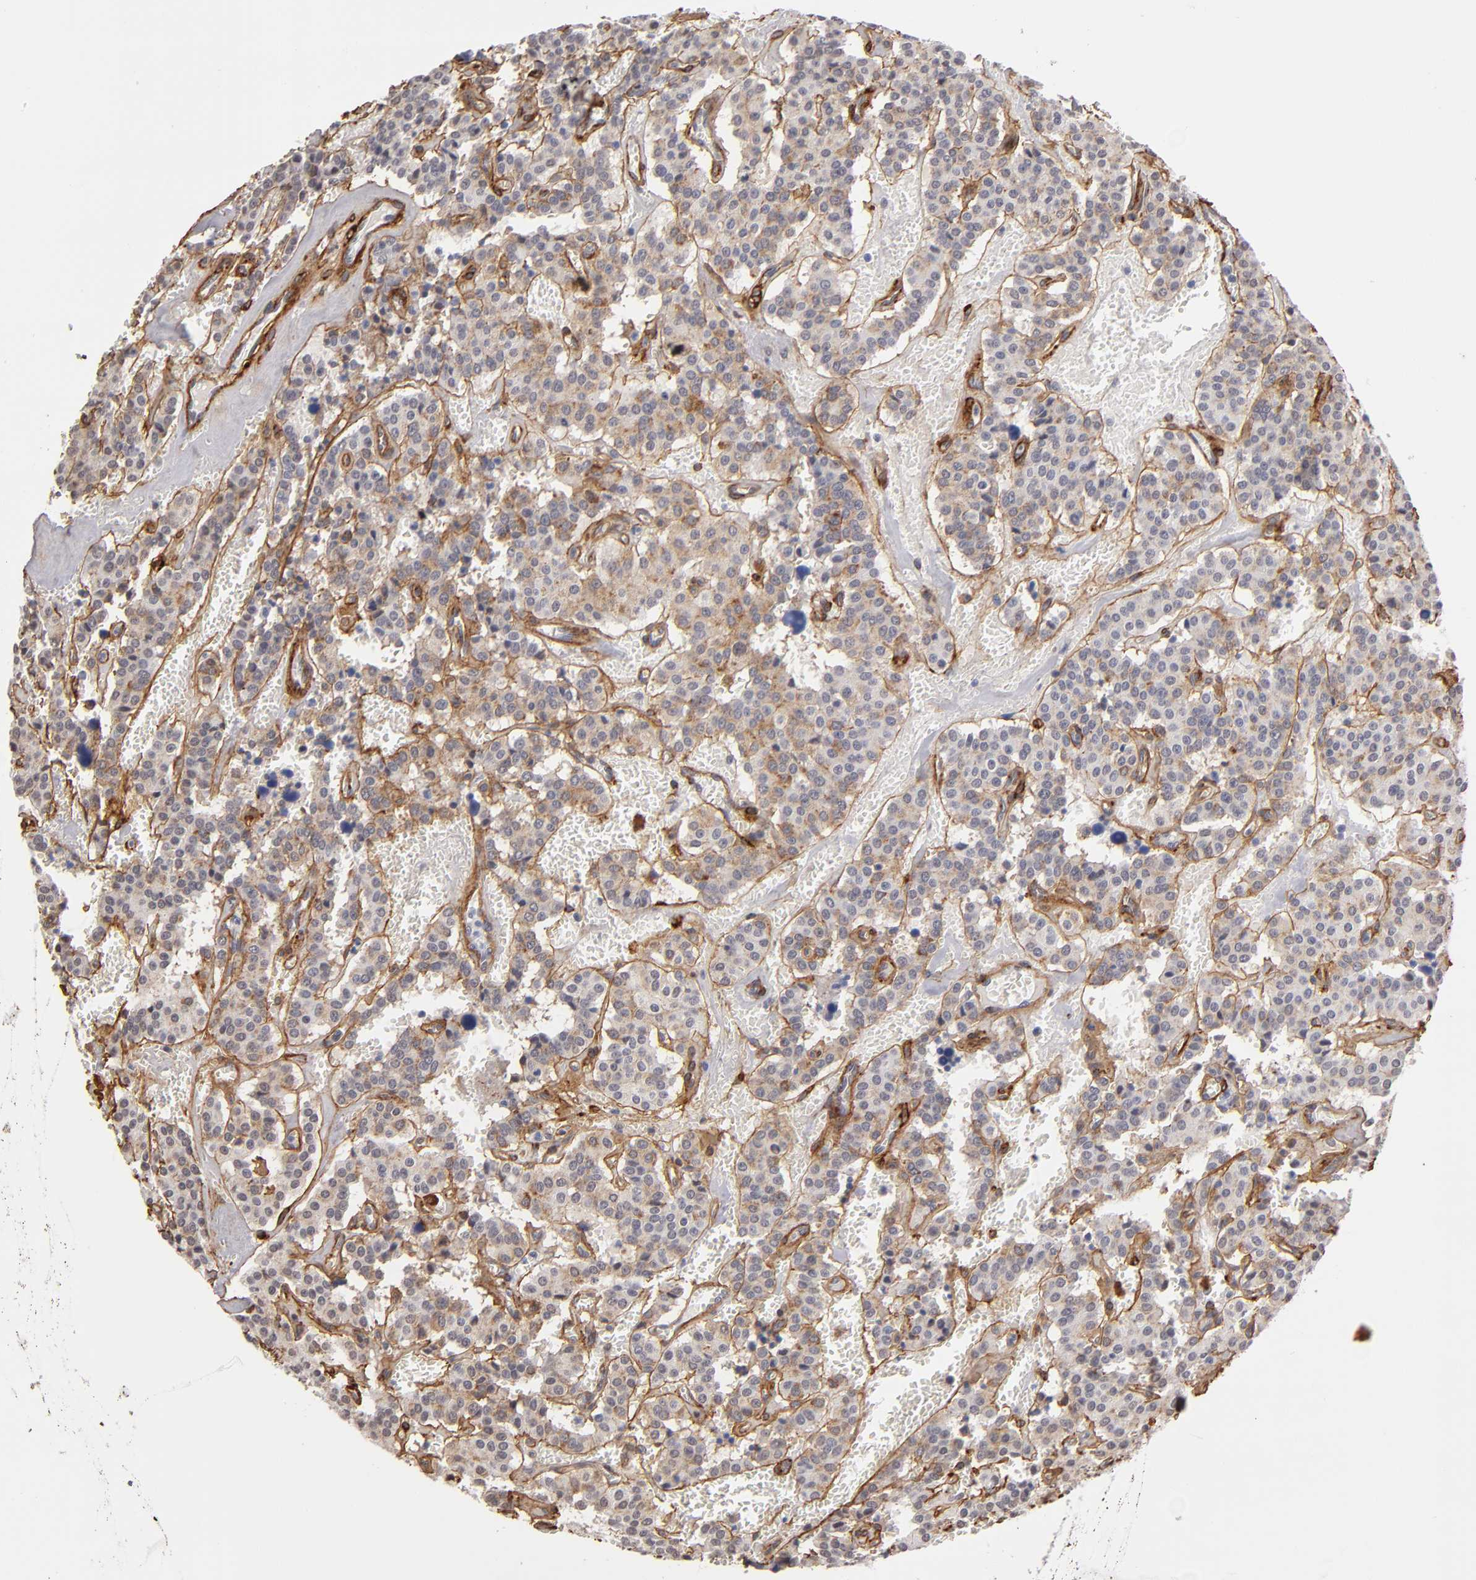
{"staining": {"intensity": "moderate", "quantity": "25%-75%", "location": "cytoplasmic/membranous"}, "tissue": "carcinoid", "cell_type": "Tumor cells", "image_type": "cancer", "snomed": [{"axis": "morphology", "description": "Carcinoid, malignant, NOS"}, {"axis": "topography", "description": "Bronchus"}], "caption": "IHC of human malignant carcinoid exhibits medium levels of moderate cytoplasmic/membranous staining in about 25%-75% of tumor cells. (DAB = brown stain, brightfield microscopy at high magnification).", "gene": "LAMC1", "patient": {"sex": "male", "age": 55}}